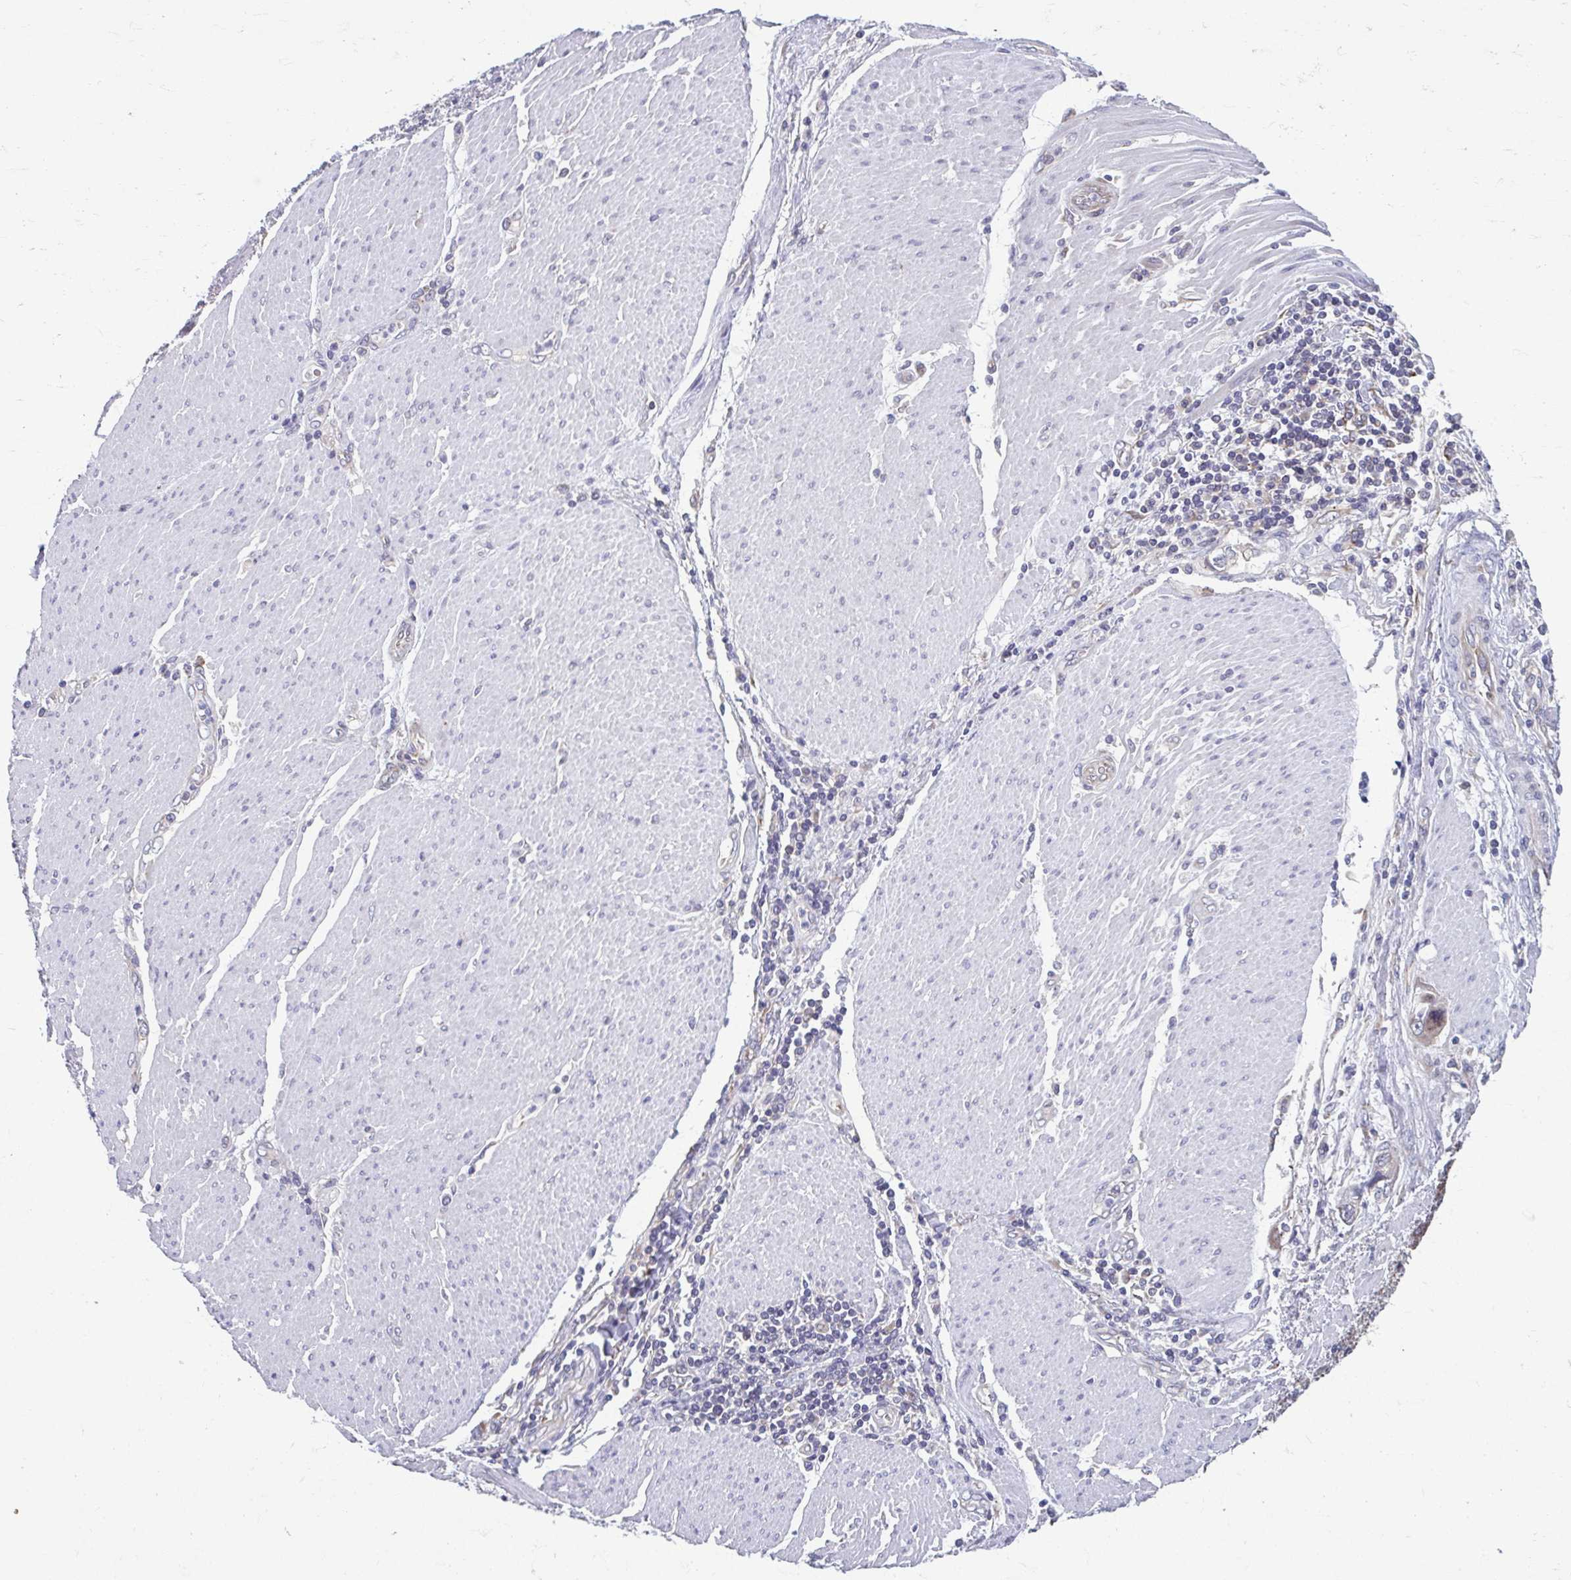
{"staining": {"intensity": "weak", "quantity": "<25%", "location": "cytoplasmic/membranous"}, "tissue": "stomach cancer", "cell_type": "Tumor cells", "image_type": "cancer", "snomed": [{"axis": "morphology", "description": "Adenocarcinoma, NOS"}, {"axis": "topography", "description": "Pancreas"}, {"axis": "topography", "description": "Stomach, upper"}], "caption": "This micrograph is of stomach cancer stained with immunohistochemistry to label a protein in brown with the nuclei are counter-stained blue. There is no expression in tumor cells.", "gene": "TMEM108", "patient": {"sex": "male", "age": 77}}